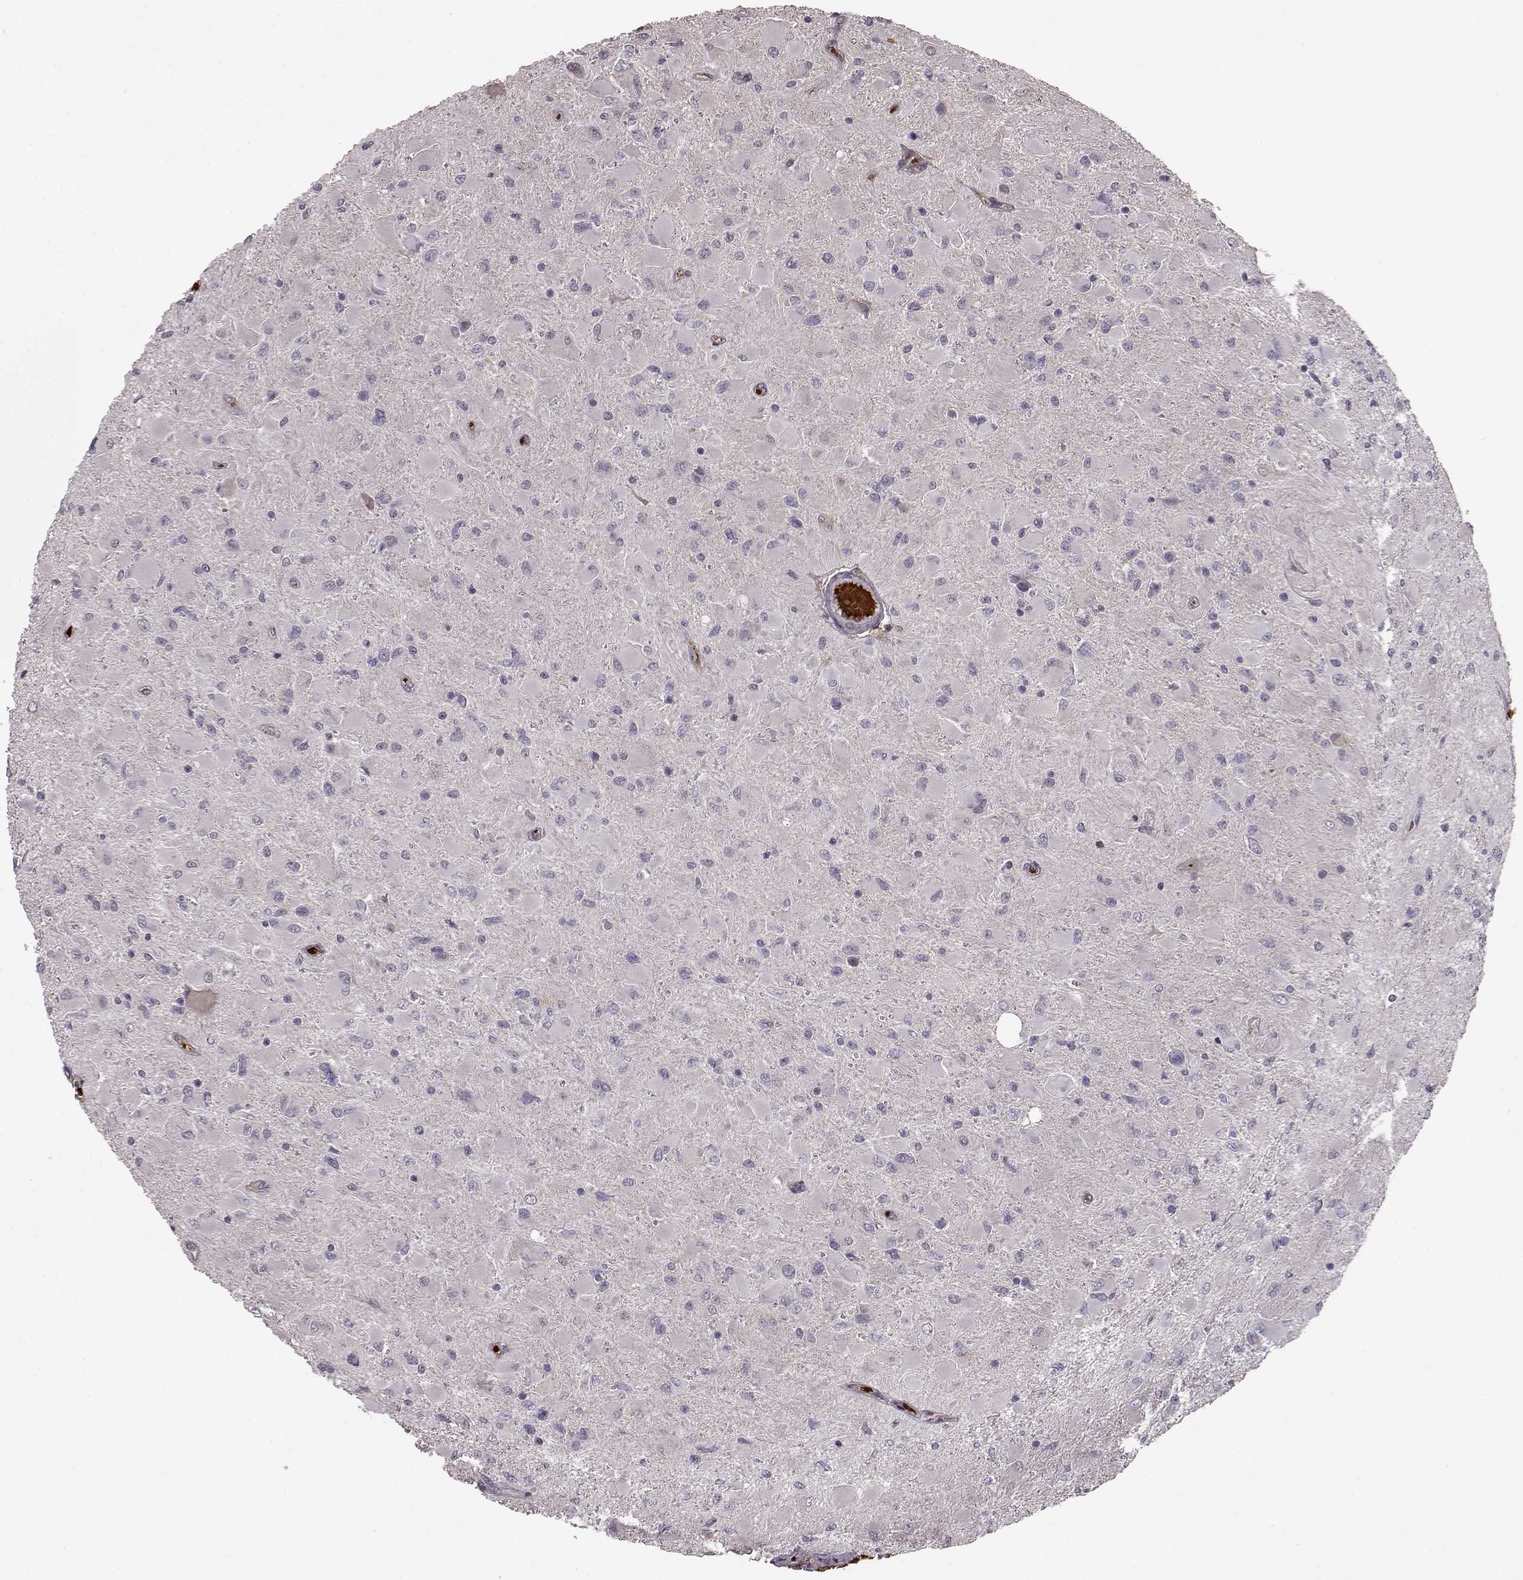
{"staining": {"intensity": "negative", "quantity": "none", "location": "none"}, "tissue": "glioma", "cell_type": "Tumor cells", "image_type": "cancer", "snomed": [{"axis": "morphology", "description": "Glioma, malignant, High grade"}, {"axis": "topography", "description": "Cerebral cortex"}], "caption": "There is no significant positivity in tumor cells of glioma. (DAB (3,3'-diaminobenzidine) immunohistochemistry visualized using brightfield microscopy, high magnification).", "gene": "PROP1", "patient": {"sex": "female", "age": 36}}